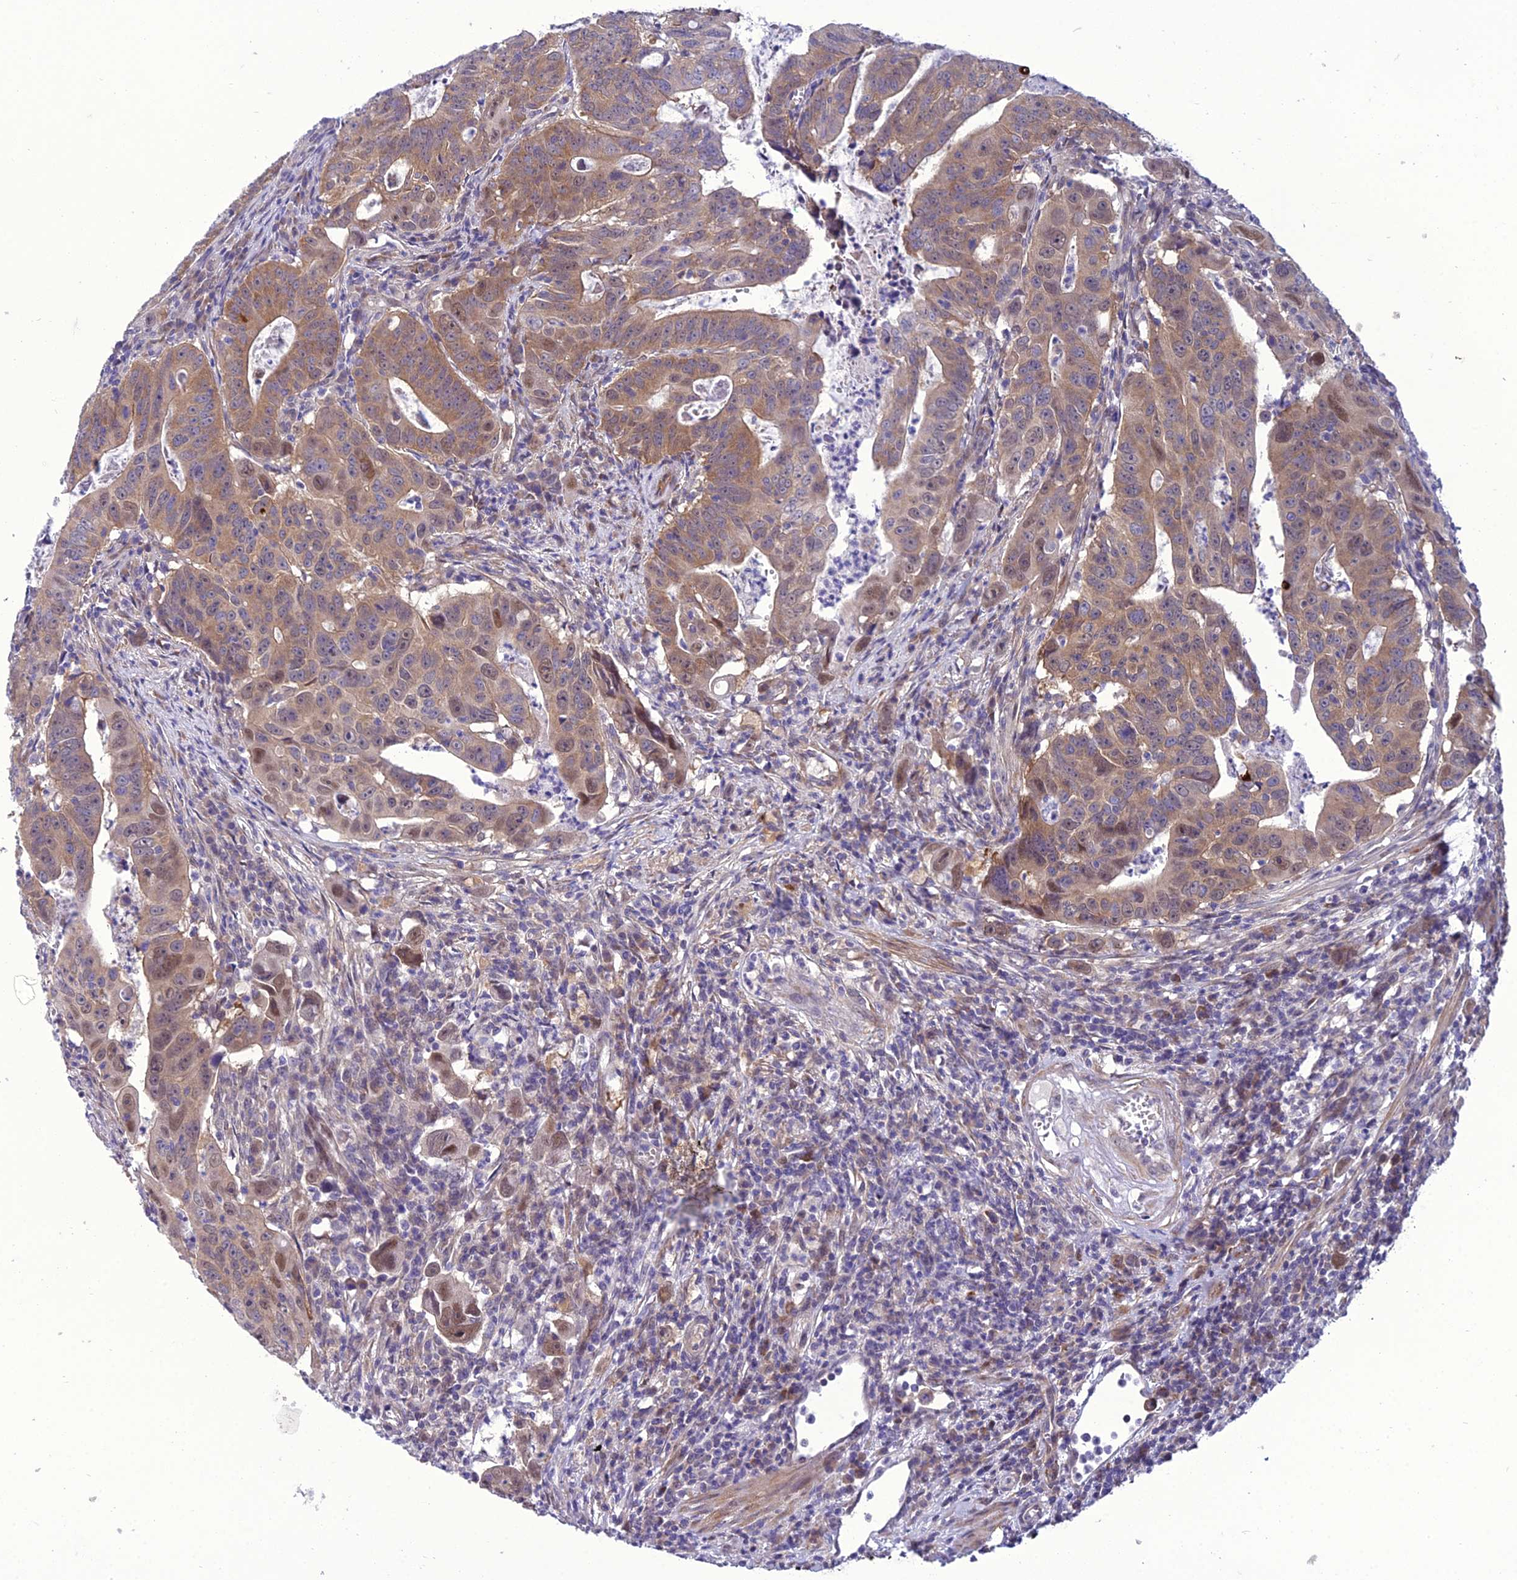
{"staining": {"intensity": "moderate", "quantity": ">75%", "location": "cytoplasmic/membranous"}, "tissue": "colorectal cancer", "cell_type": "Tumor cells", "image_type": "cancer", "snomed": [{"axis": "morphology", "description": "Adenocarcinoma, NOS"}, {"axis": "topography", "description": "Rectum"}], "caption": "Immunohistochemistry (DAB (3,3'-diaminobenzidine)) staining of human colorectal cancer (adenocarcinoma) shows moderate cytoplasmic/membranous protein staining in approximately >75% of tumor cells.", "gene": "GAB4", "patient": {"sex": "male", "age": 69}}